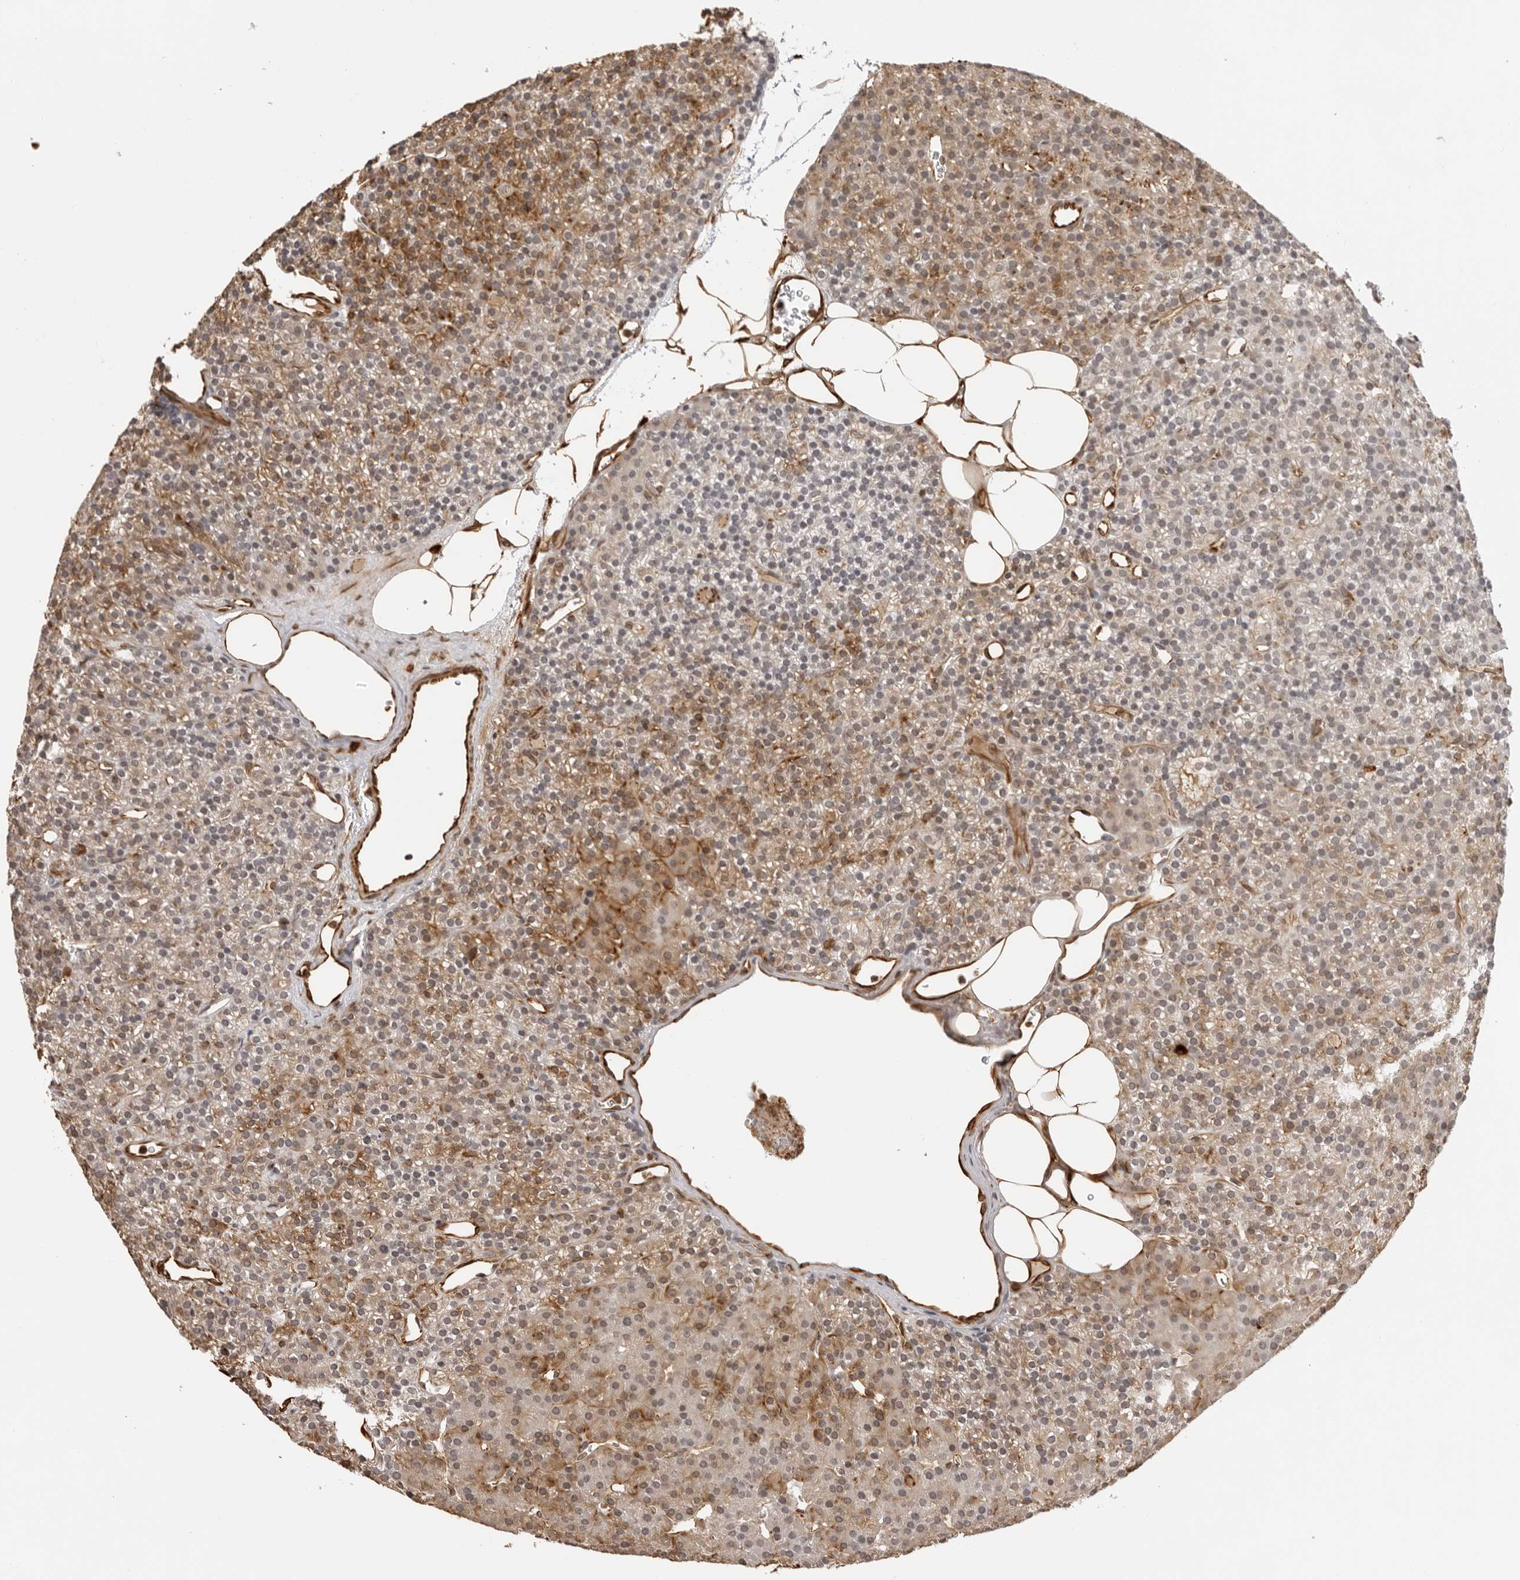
{"staining": {"intensity": "weak", "quantity": "<25%", "location": "cytoplasmic/membranous"}, "tissue": "parathyroid gland", "cell_type": "Glandular cells", "image_type": "normal", "snomed": [{"axis": "morphology", "description": "Normal tissue, NOS"}, {"axis": "morphology", "description": "Hyperplasia, NOS"}, {"axis": "topography", "description": "Parathyroid gland"}], "caption": "IHC of benign parathyroid gland shows no expression in glandular cells.", "gene": "DYNLT5", "patient": {"sex": "male", "age": 44}}